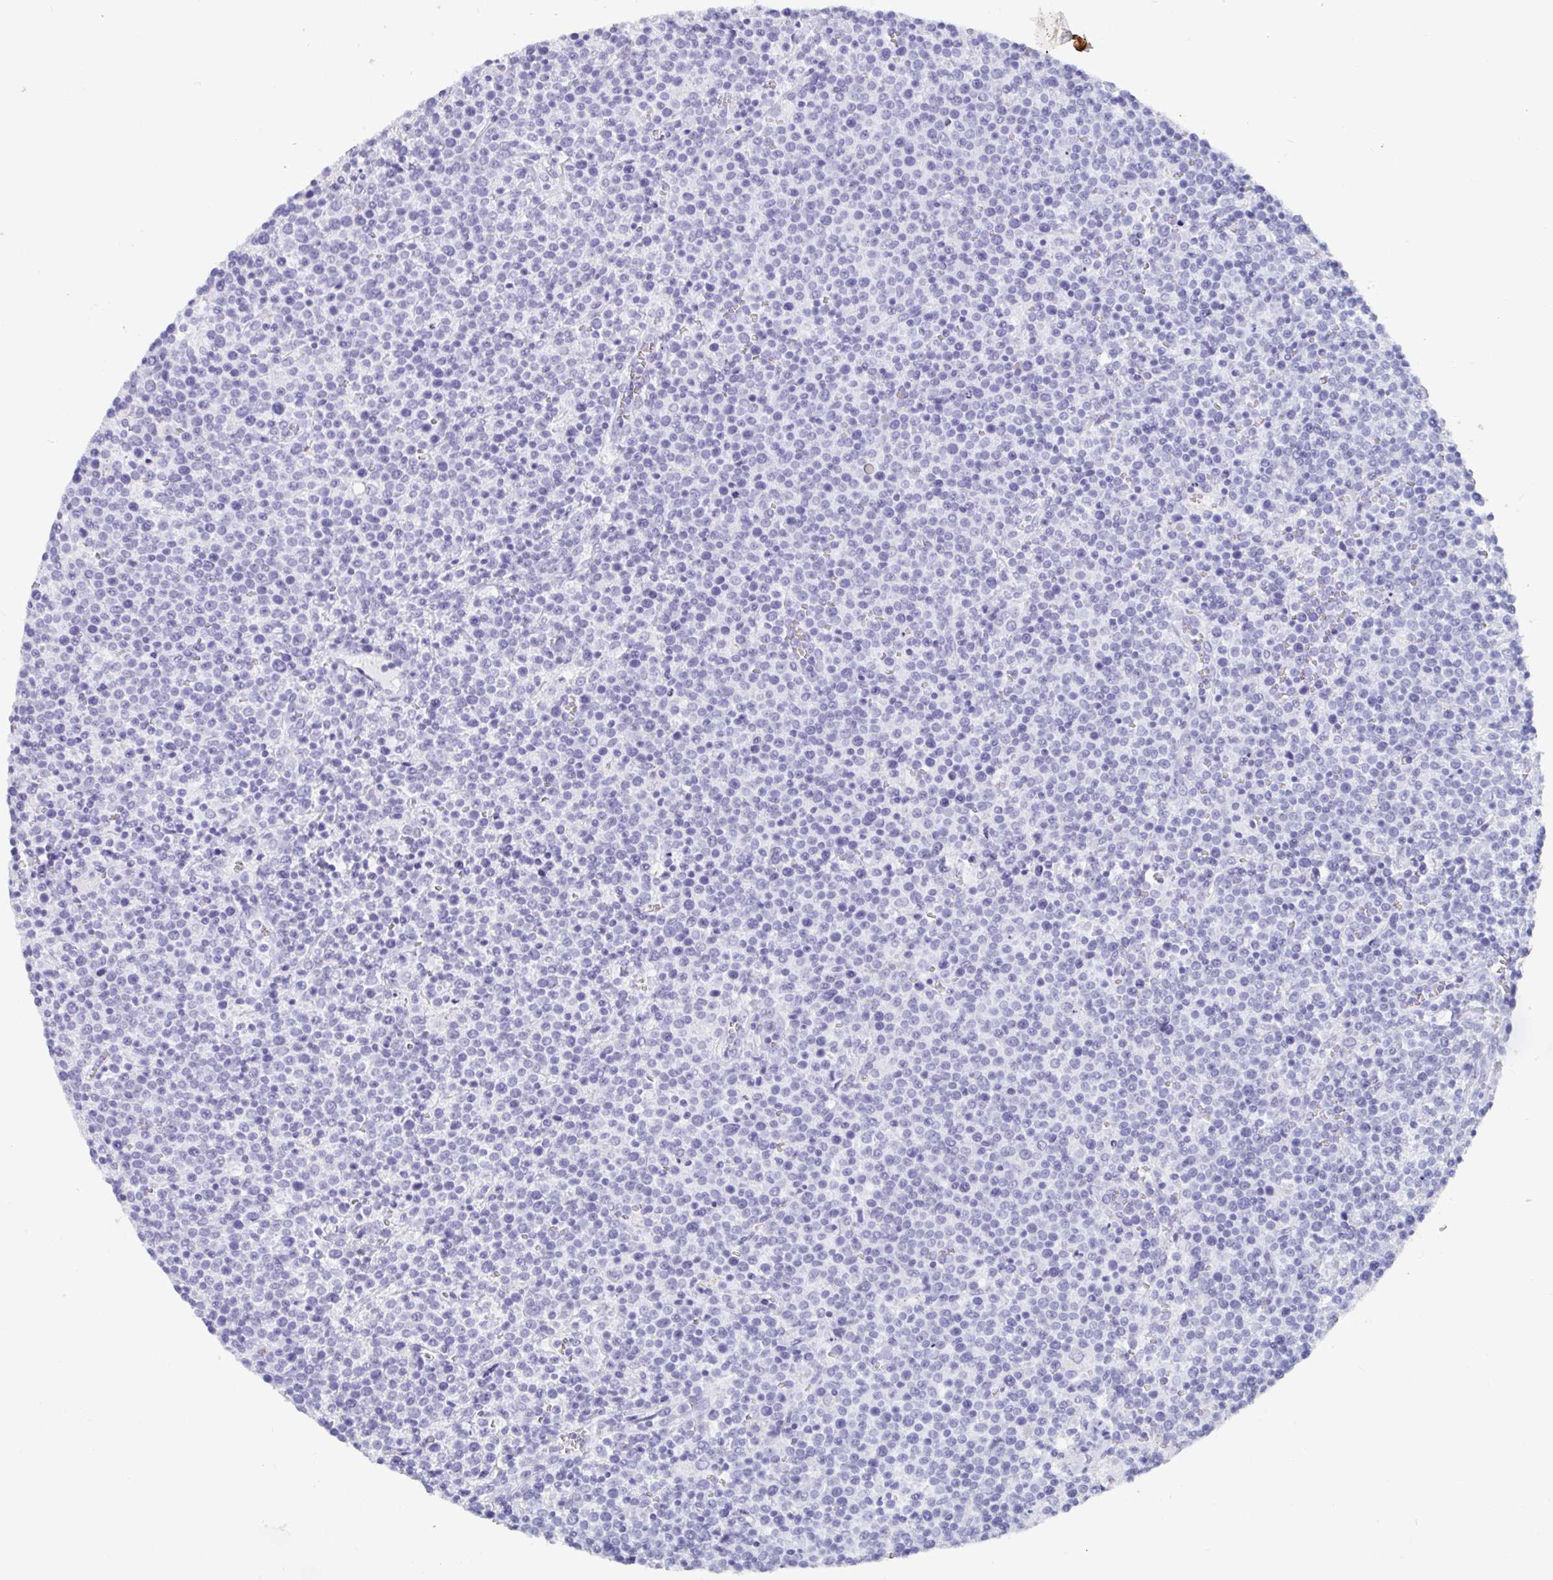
{"staining": {"intensity": "negative", "quantity": "none", "location": "none"}, "tissue": "lymphoma", "cell_type": "Tumor cells", "image_type": "cancer", "snomed": [{"axis": "morphology", "description": "Malignant lymphoma, non-Hodgkin's type, High grade"}, {"axis": "topography", "description": "Lymph node"}], "caption": "Immunohistochemistry (IHC) photomicrograph of neoplastic tissue: human lymphoma stained with DAB exhibits no significant protein staining in tumor cells.", "gene": "GKN2", "patient": {"sex": "male", "age": 61}}